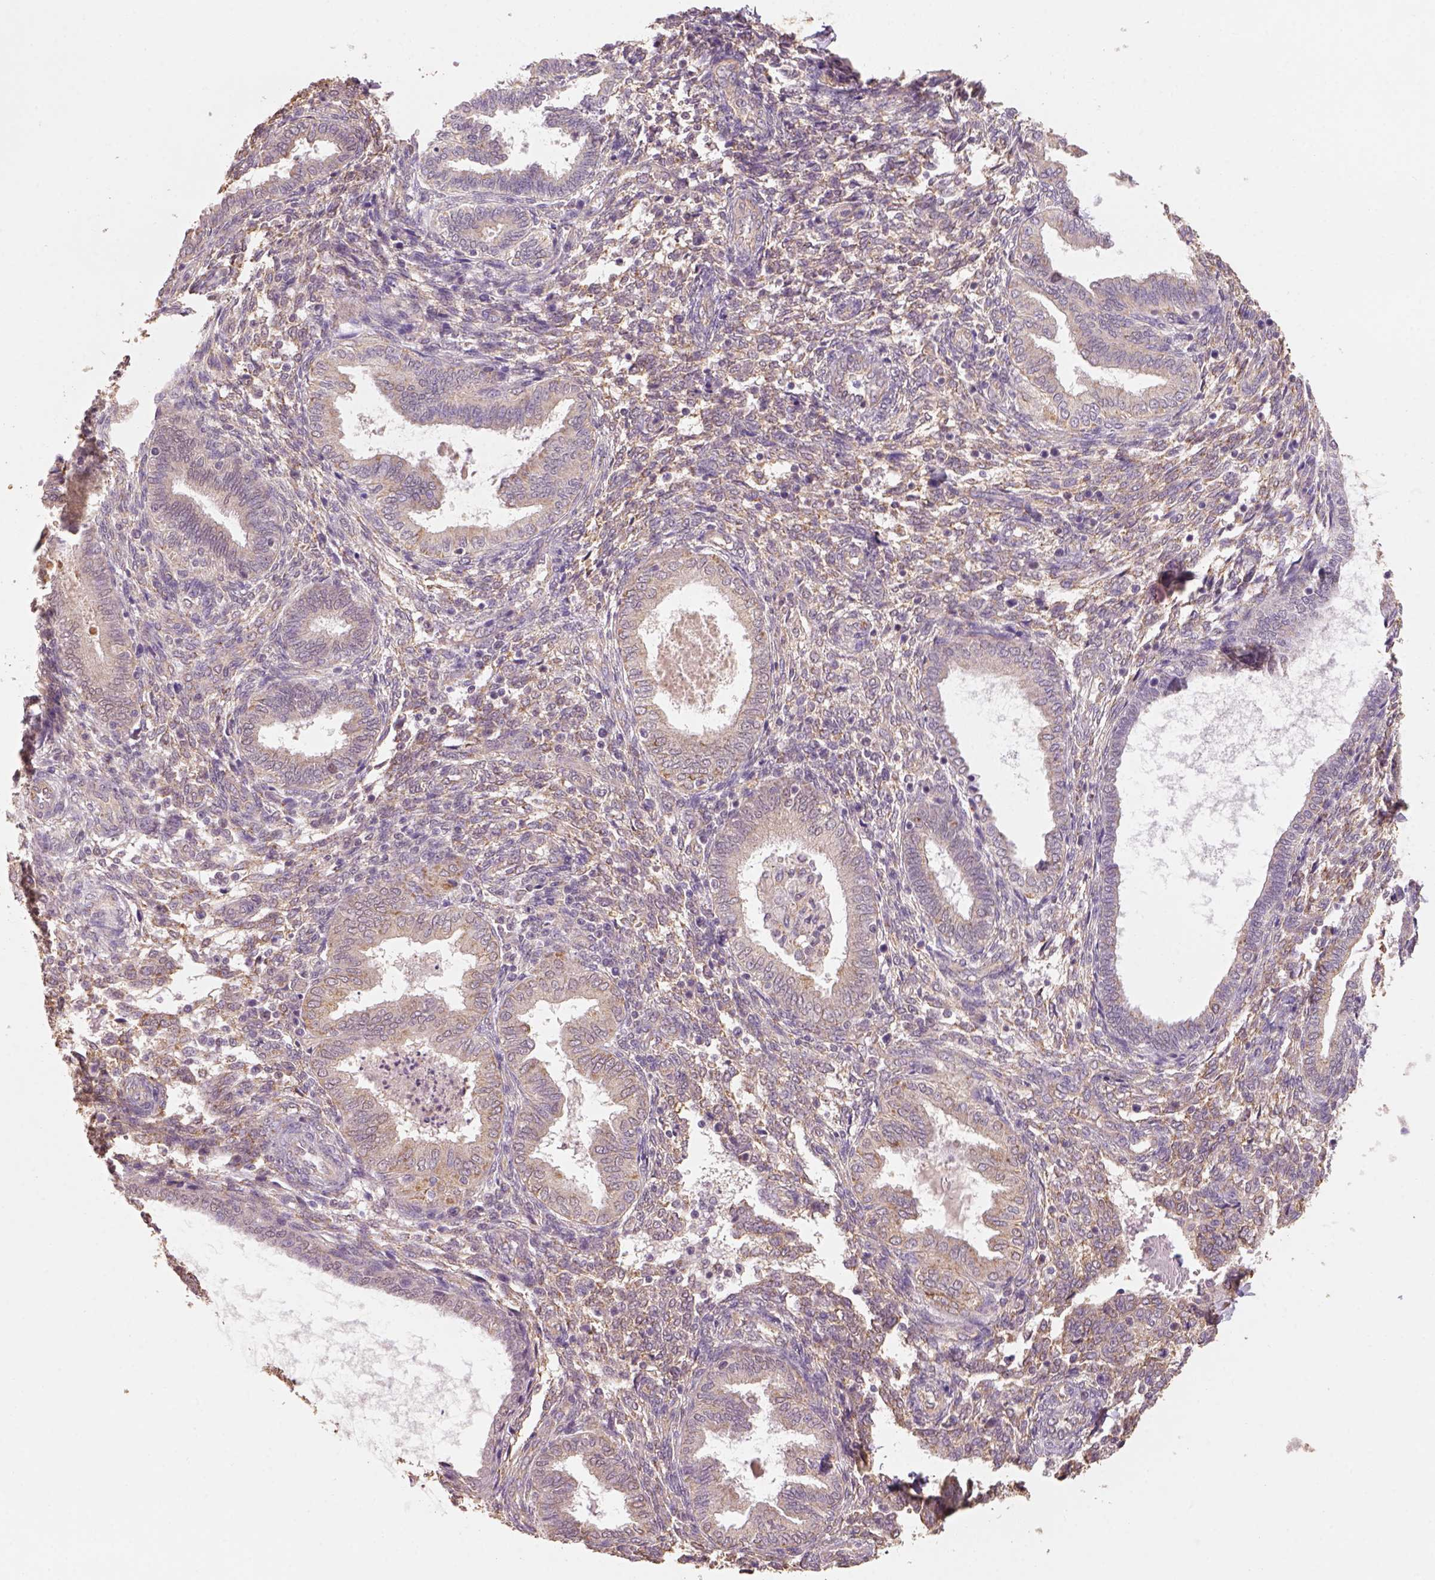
{"staining": {"intensity": "weak", "quantity": "<25%", "location": "cytoplasmic/membranous"}, "tissue": "endometrium", "cell_type": "Cells in endometrial stroma", "image_type": "normal", "snomed": [{"axis": "morphology", "description": "Normal tissue, NOS"}, {"axis": "topography", "description": "Endometrium"}], "caption": "DAB immunohistochemical staining of normal human endometrium displays no significant positivity in cells in endometrial stroma.", "gene": "AP2B1", "patient": {"sex": "female", "age": 42}}